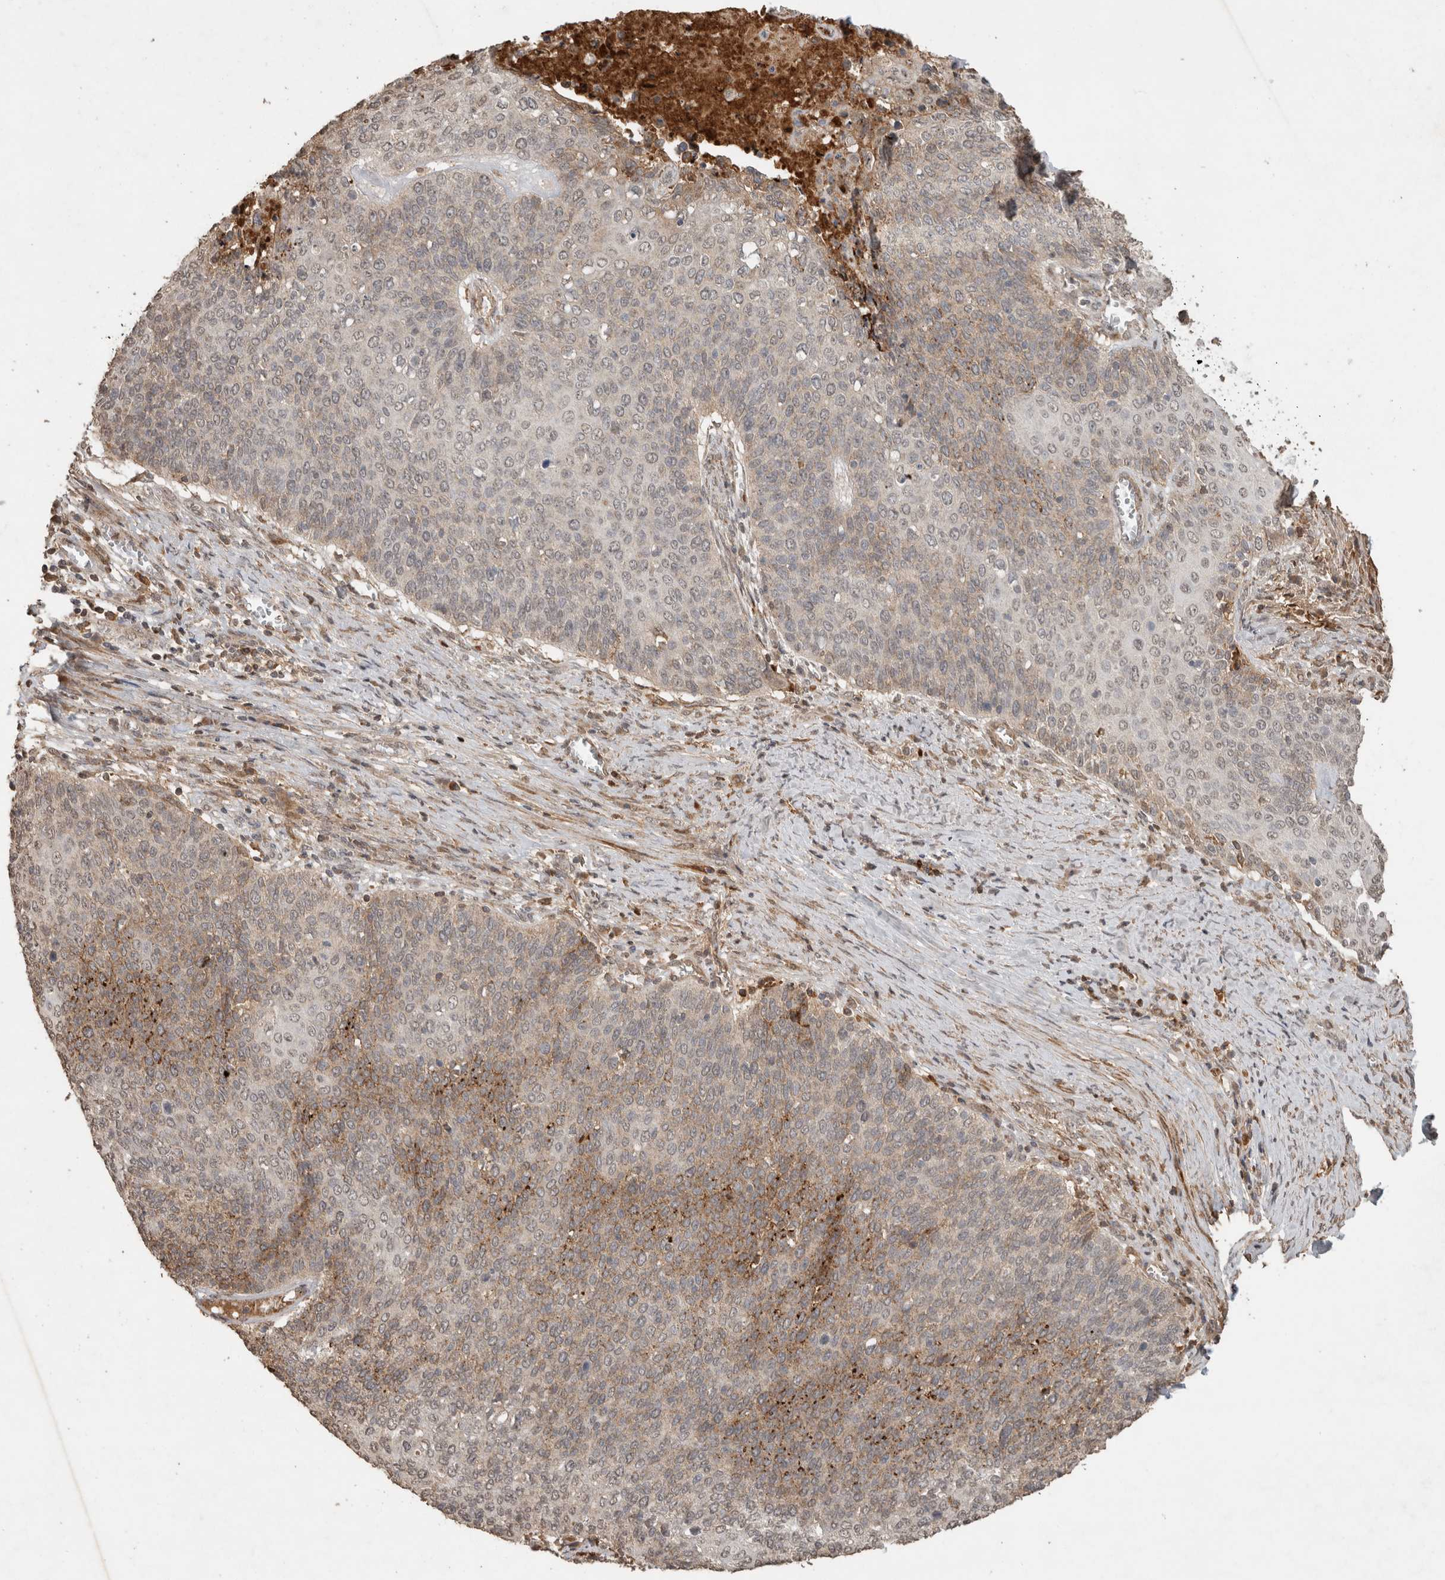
{"staining": {"intensity": "moderate", "quantity": "<25%", "location": "cytoplasmic/membranous"}, "tissue": "cervical cancer", "cell_type": "Tumor cells", "image_type": "cancer", "snomed": [{"axis": "morphology", "description": "Squamous cell carcinoma, NOS"}, {"axis": "topography", "description": "Cervix"}], "caption": "About <25% of tumor cells in human cervical cancer display moderate cytoplasmic/membranous protein positivity as visualized by brown immunohistochemical staining.", "gene": "FAM3A", "patient": {"sex": "female", "age": 39}}